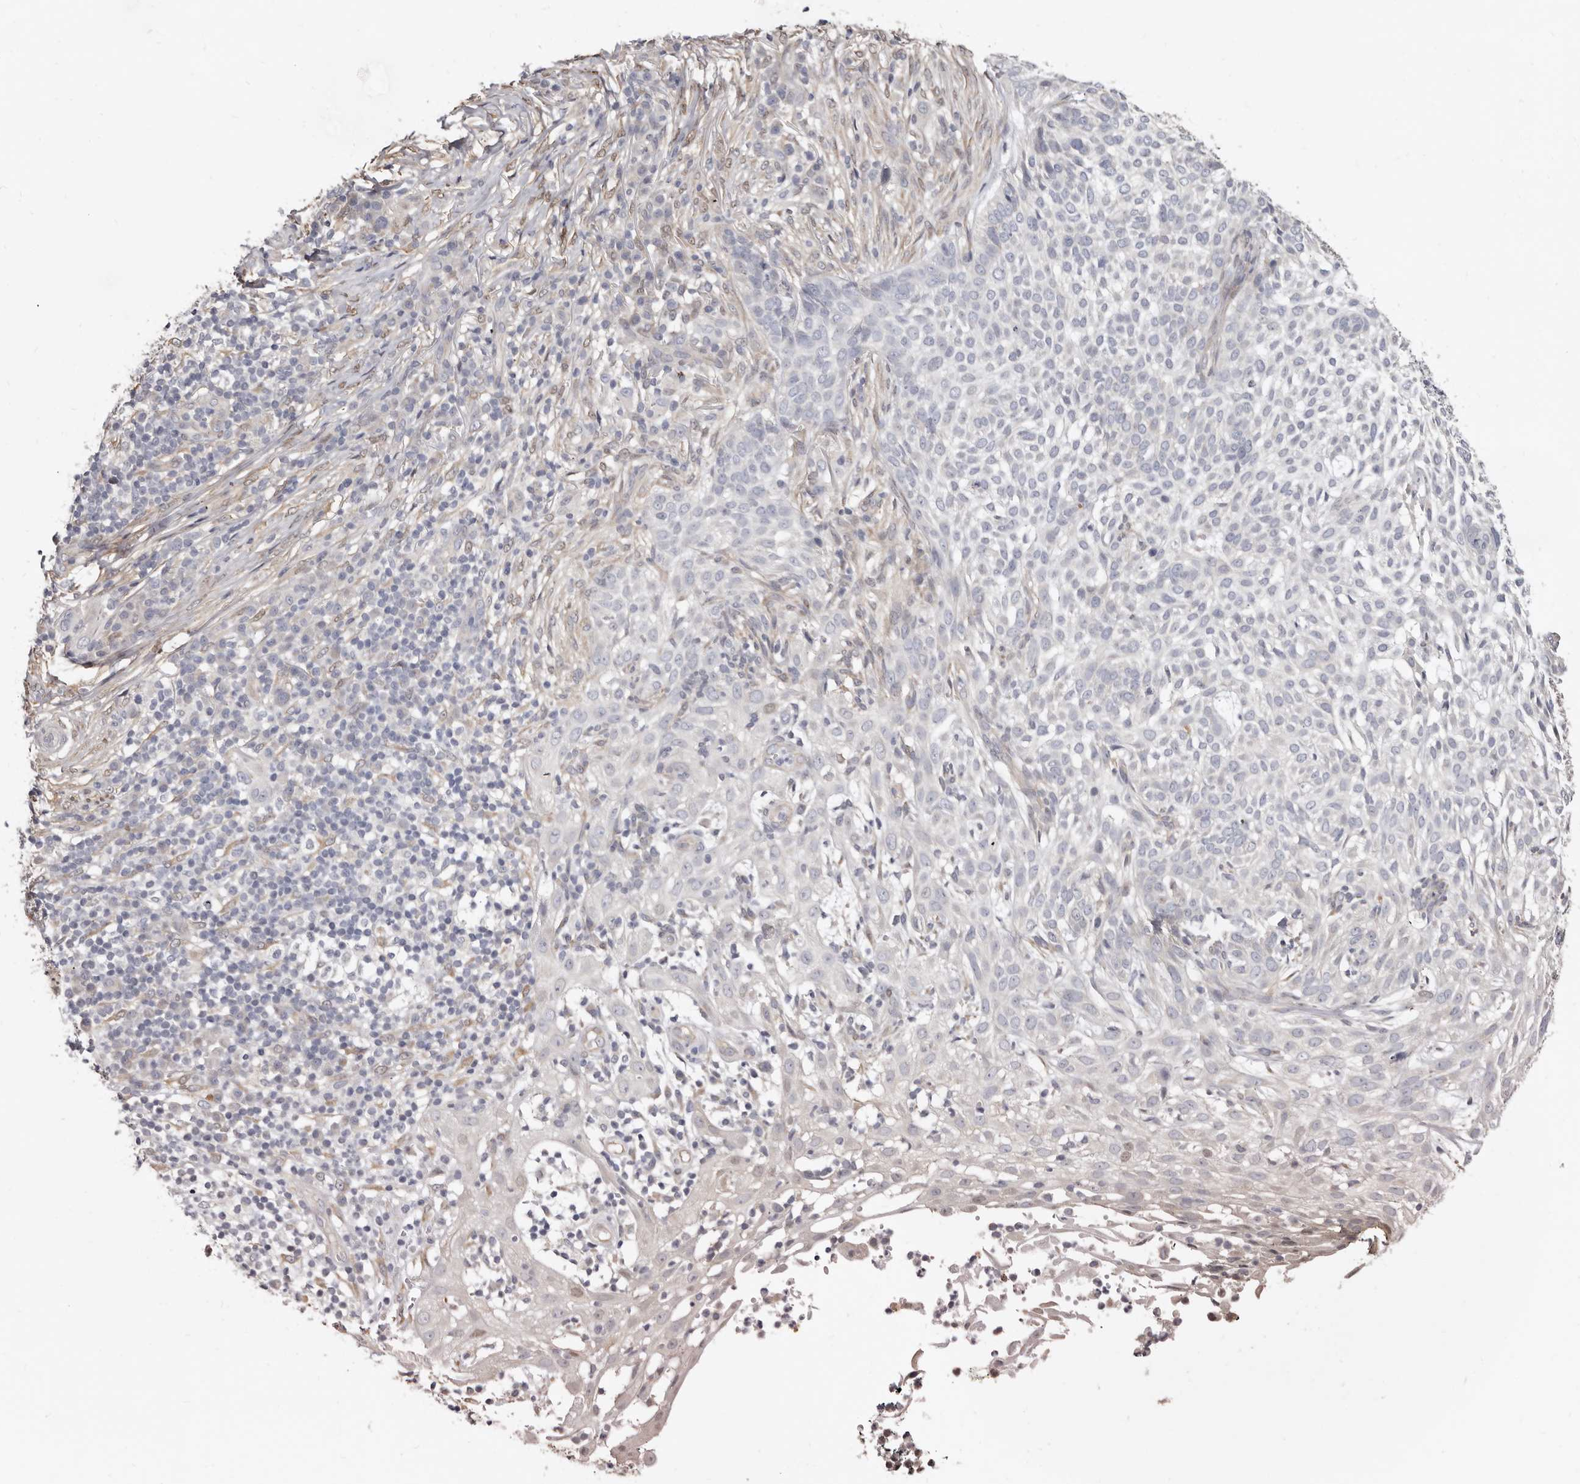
{"staining": {"intensity": "negative", "quantity": "none", "location": "none"}, "tissue": "skin cancer", "cell_type": "Tumor cells", "image_type": "cancer", "snomed": [{"axis": "morphology", "description": "Basal cell carcinoma"}, {"axis": "topography", "description": "Skin"}], "caption": "Skin basal cell carcinoma stained for a protein using immunohistochemistry demonstrates no expression tumor cells.", "gene": "KHDRBS2", "patient": {"sex": "female", "age": 64}}